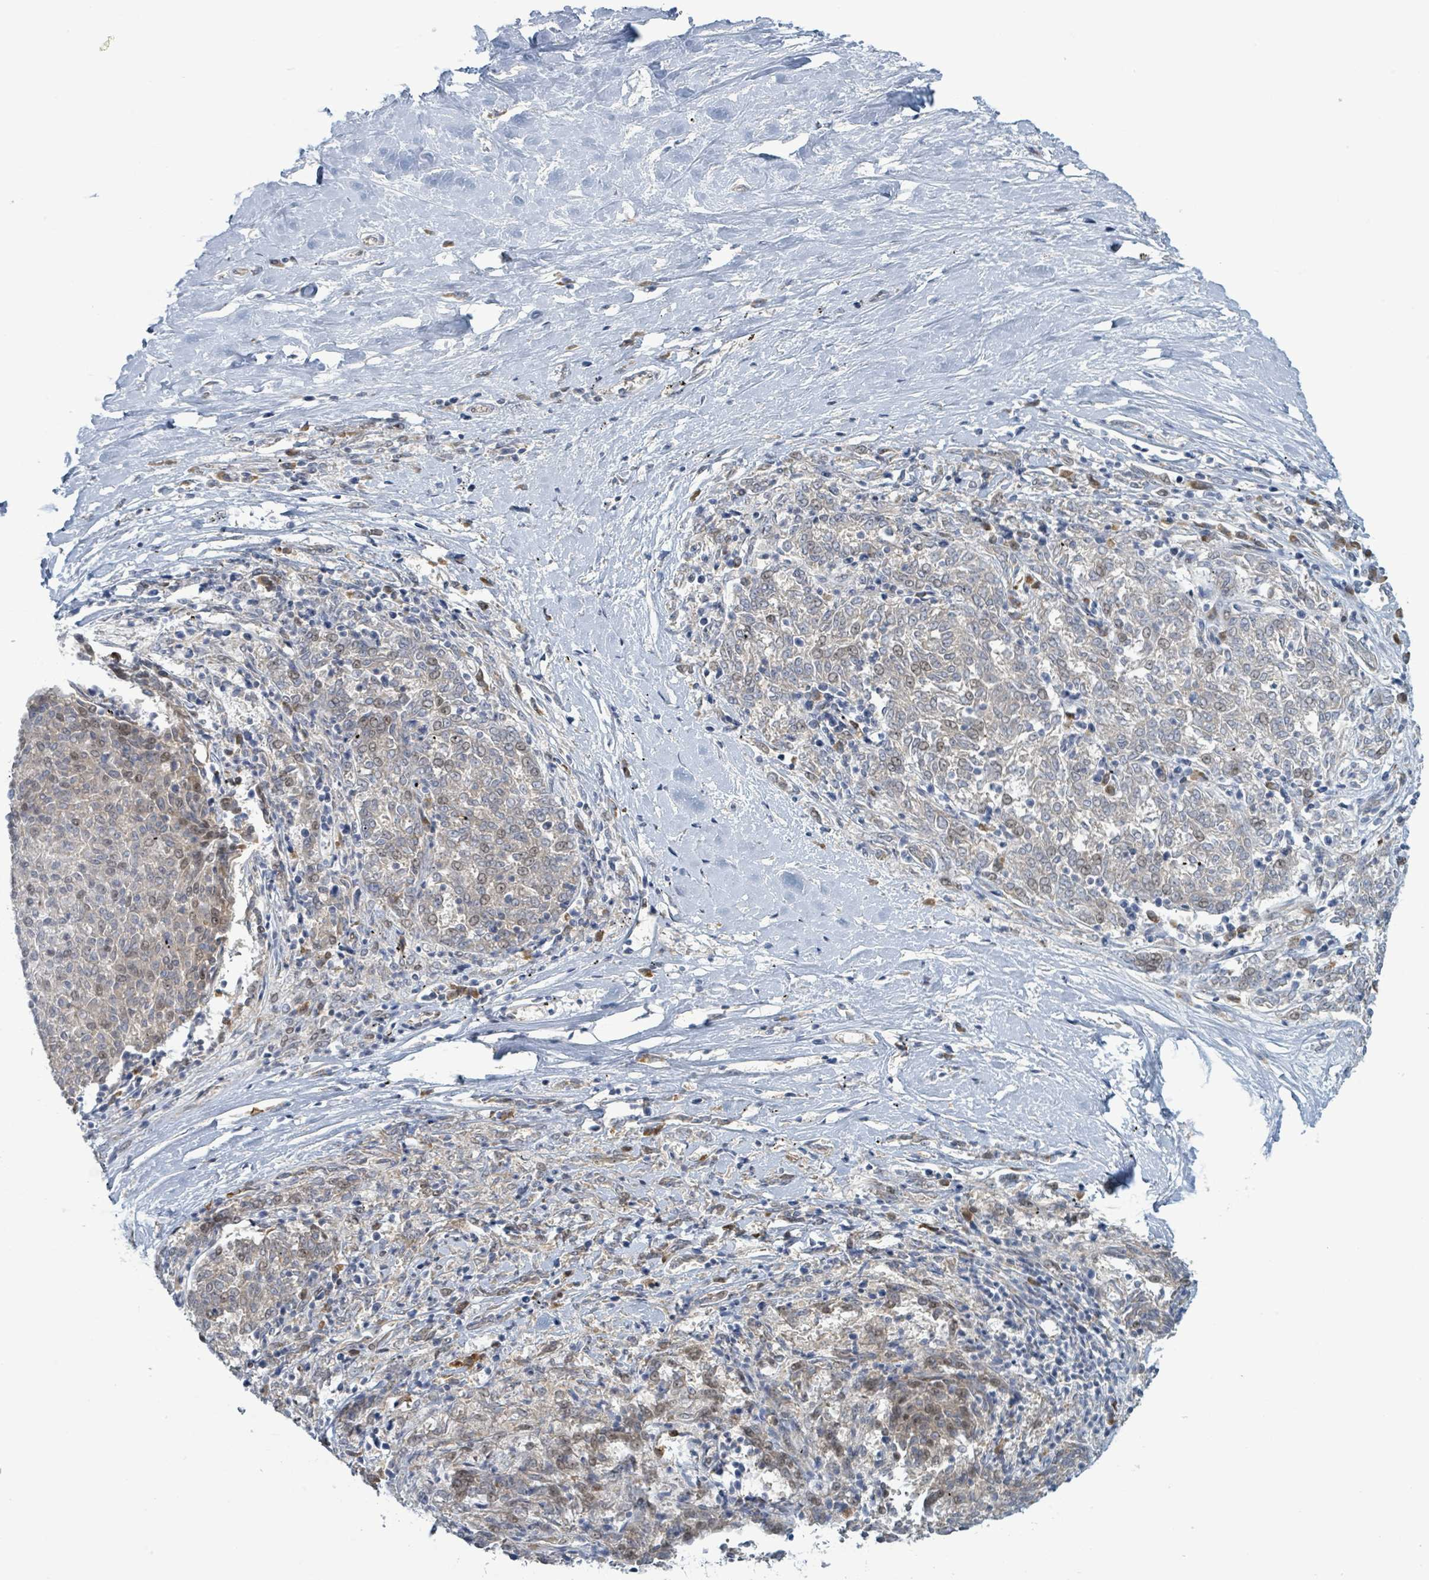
{"staining": {"intensity": "moderate", "quantity": "<25%", "location": "cytoplasmic/membranous,nuclear"}, "tissue": "melanoma", "cell_type": "Tumor cells", "image_type": "cancer", "snomed": [{"axis": "morphology", "description": "Malignant melanoma, NOS"}, {"axis": "topography", "description": "Skin"}], "caption": "Malignant melanoma was stained to show a protein in brown. There is low levels of moderate cytoplasmic/membranous and nuclear staining in approximately <25% of tumor cells. (DAB IHC, brown staining for protein, blue staining for nuclei).", "gene": "RPL32", "patient": {"sex": "female", "age": 72}}